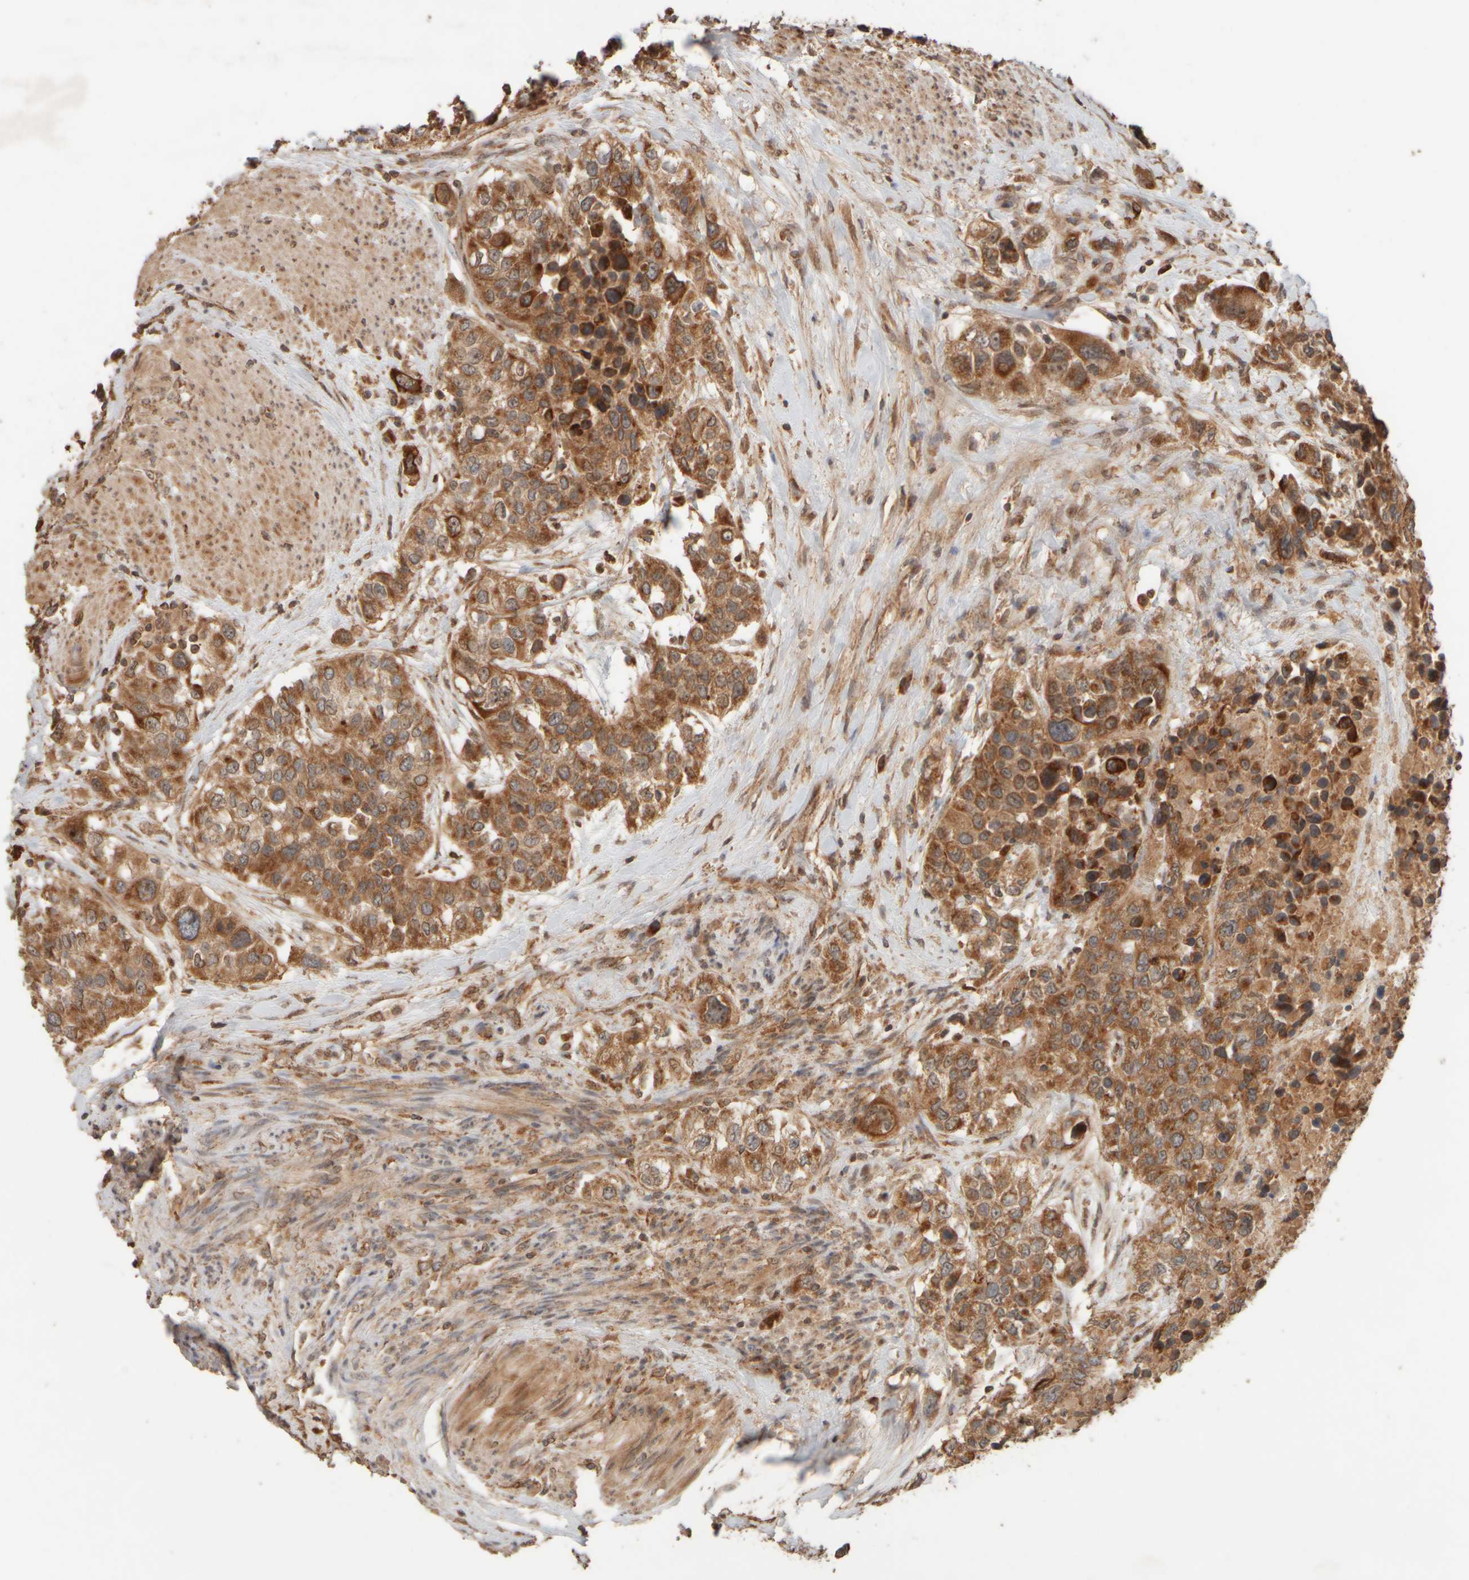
{"staining": {"intensity": "strong", "quantity": ">75%", "location": "cytoplasmic/membranous"}, "tissue": "urothelial cancer", "cell_type": "Tumor cells", "image_type": "cancer", "snomed": [{"axis": "morphology", "description": "Urothelial carcinoma, High grade"}, {"axis": "topography", "description": "Urinary bladder"}], "caption": "This micrograph demonstrates IHC staining of human urothelial cancer, with high strong cytoplasmic/membranous expression in approximately >75% of tumor cells.", "gene": "EIF2B3", "patient": {"sex": "female", "age": 80}}